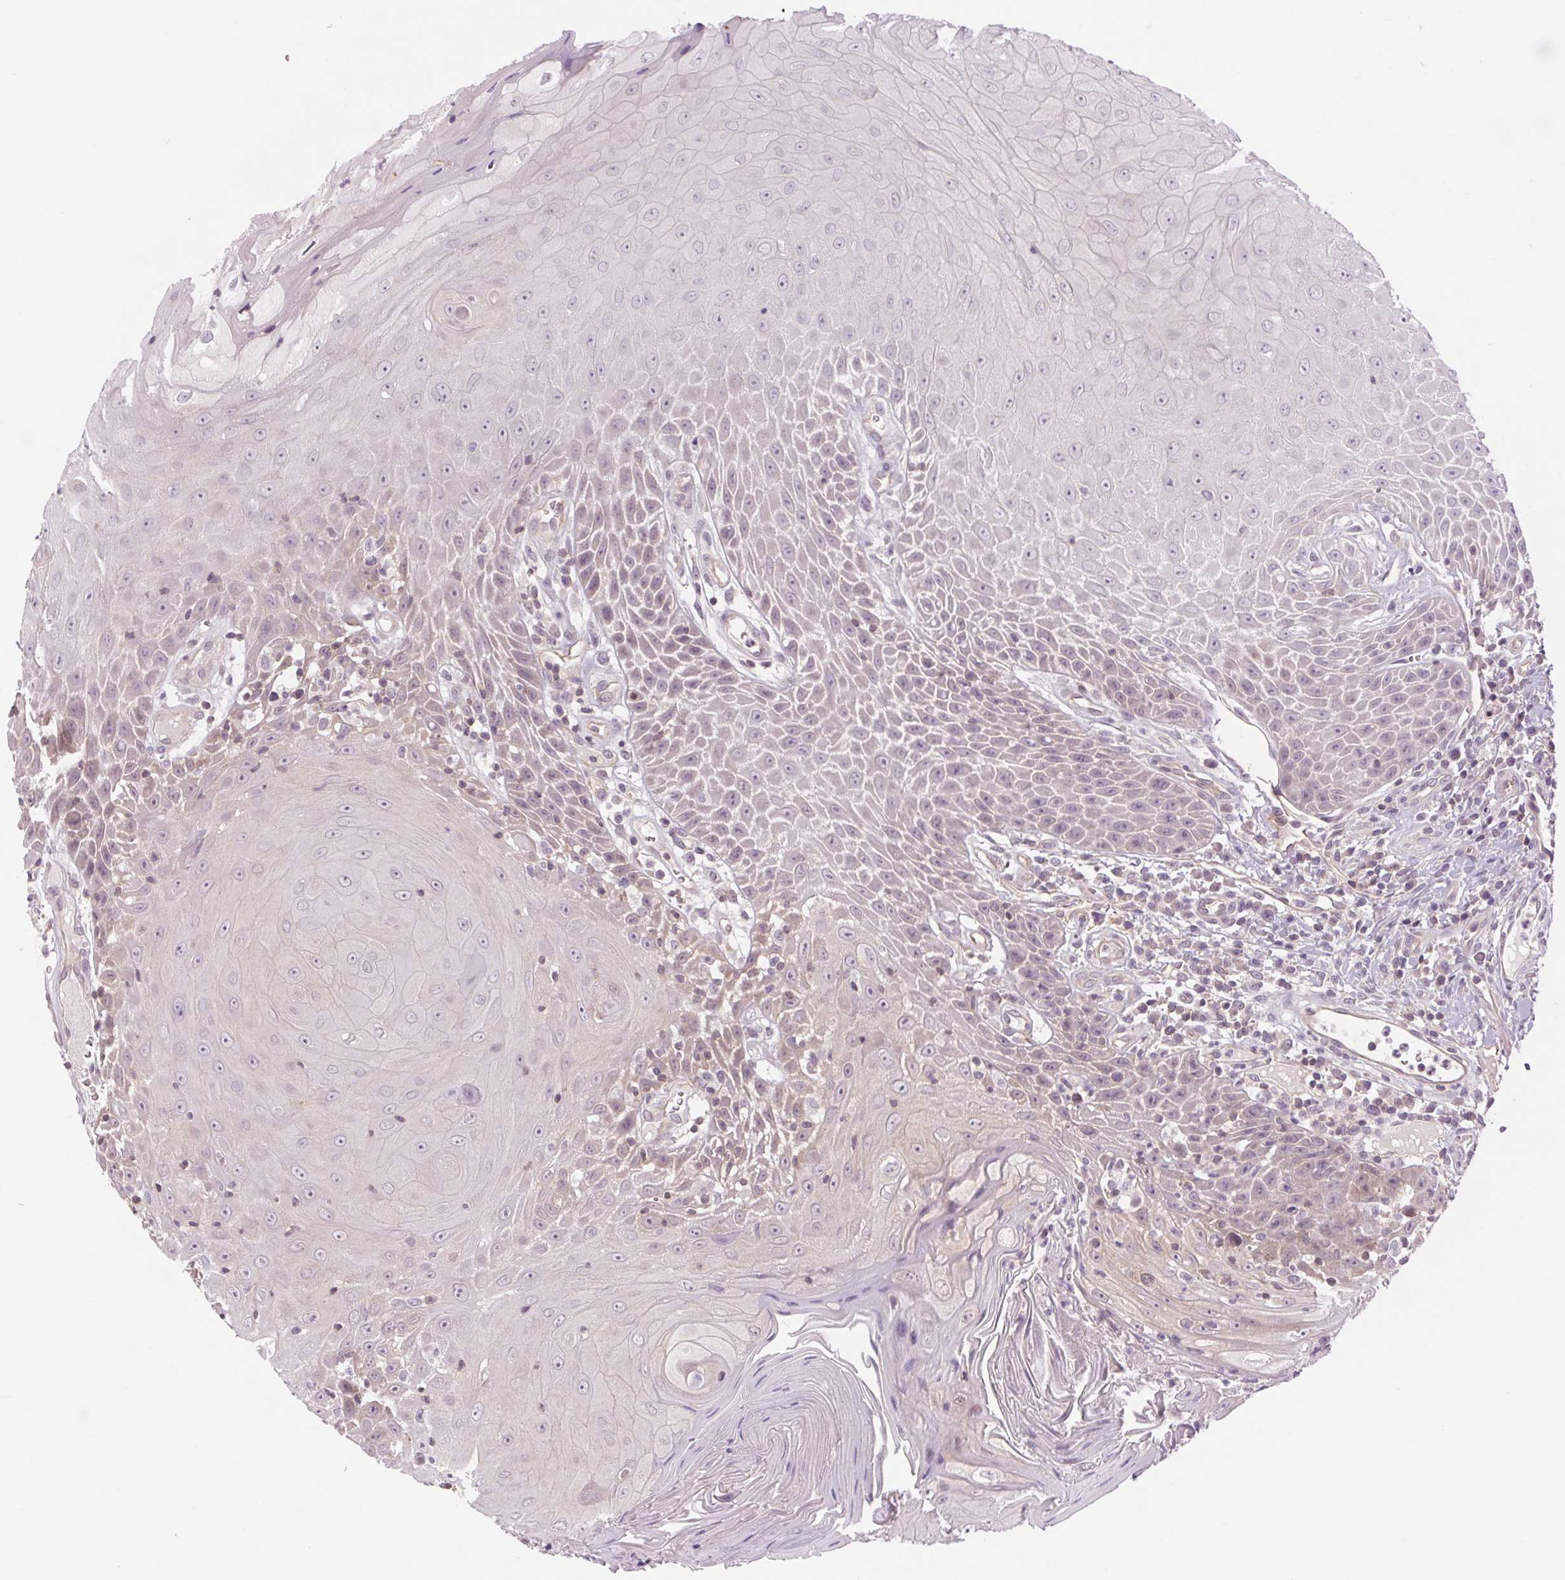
{"staining": {"intensity": "negative", "quantity": "none", "location": "none"}, "tissue": "head and neck cancer", "cell_type": "Tumor cells", "image_type": "cancer", "snomed": [{"axis": "morphology", "description": "Squamous cell carcinoma, NOS"}, {"axis": "topography", "description": "Head-Neck"}], "caption": "This is an immunohistochemistry photomicrograph of head and neck cancer. There is no staining in tumor cells.", "gene": "SH3RF2", "patient": {"sex": "male", "age": 52}}